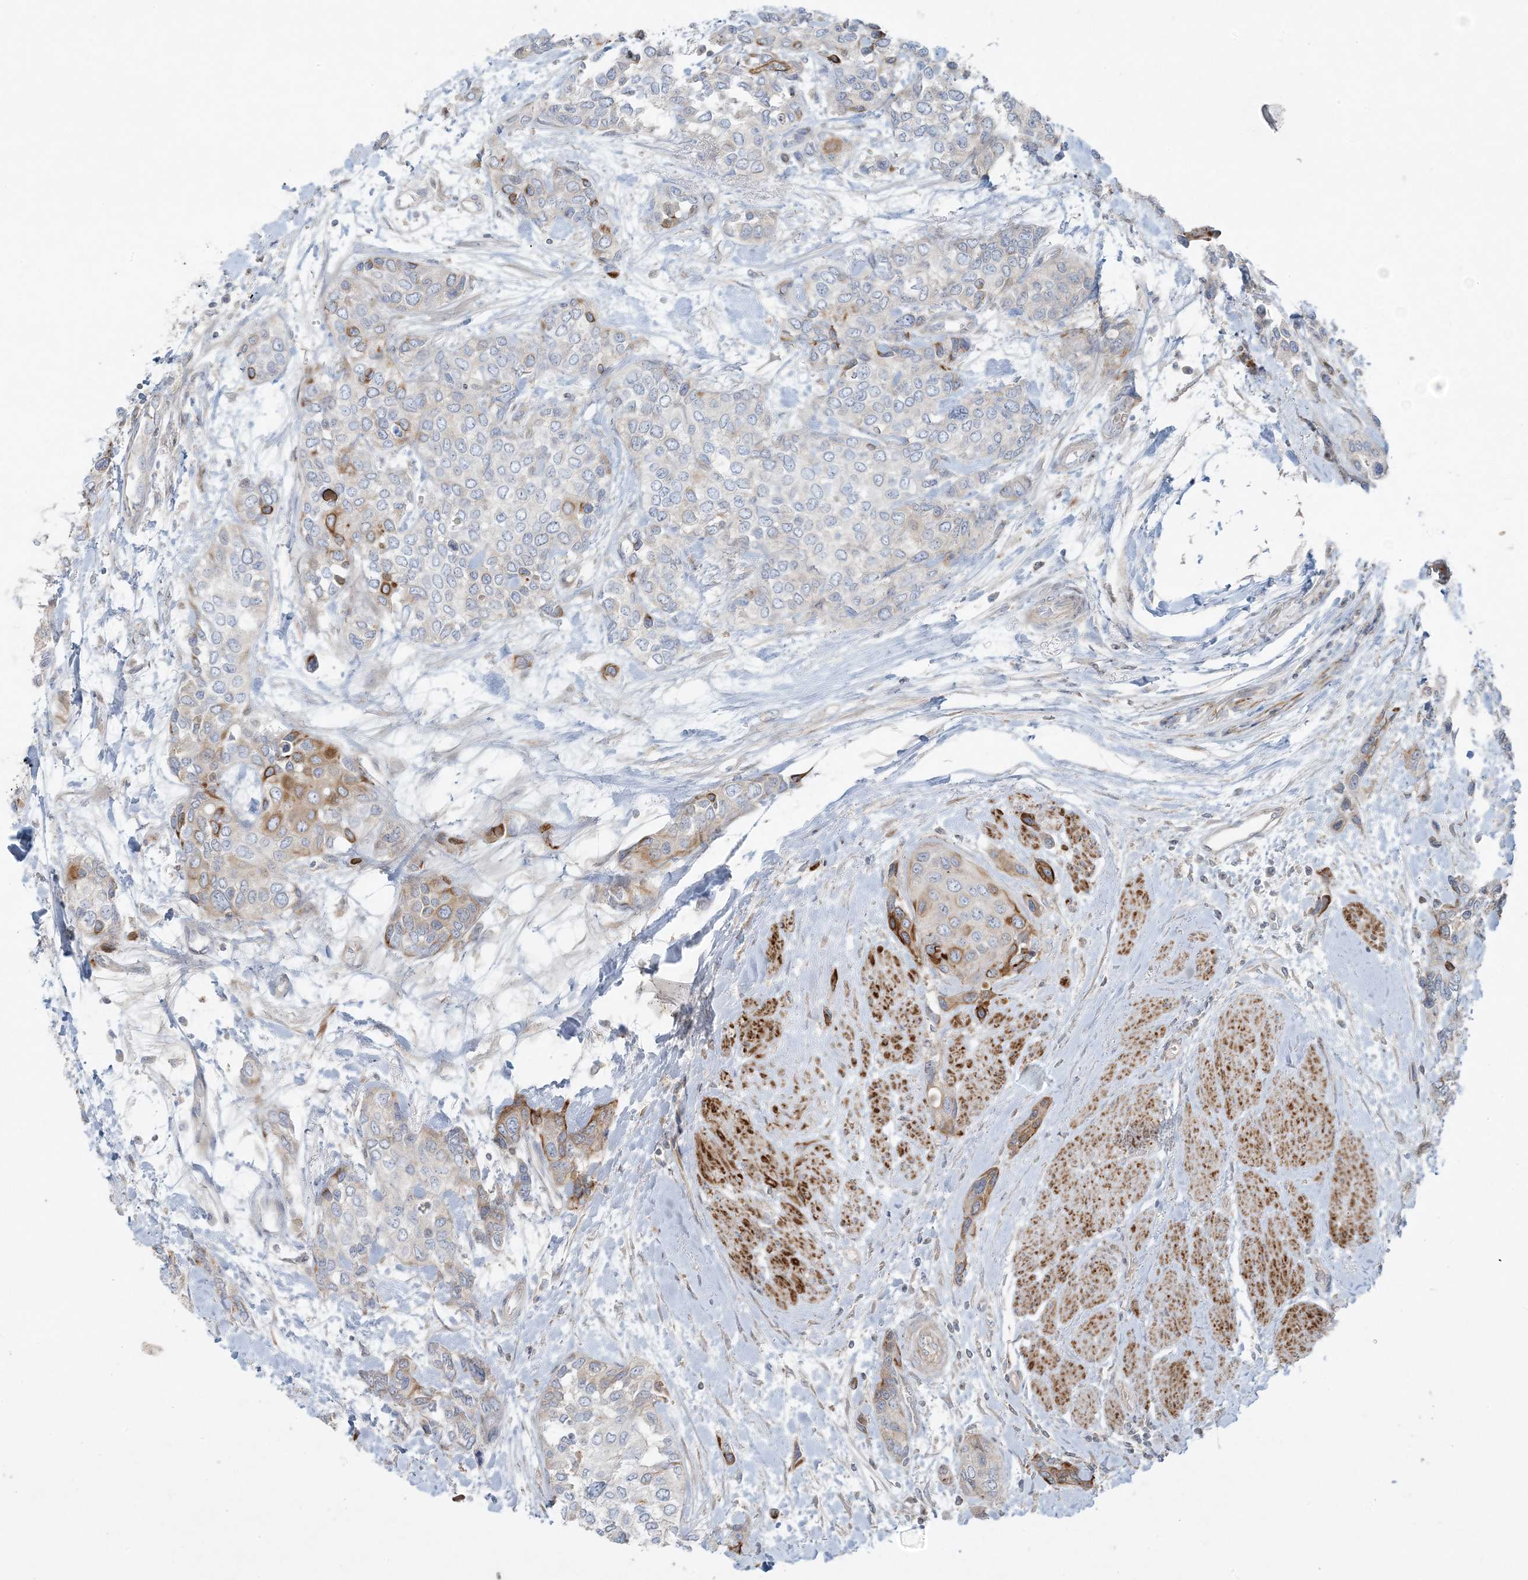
{"staining": {"intensity": "strong", "quantity": "<25%", "location": "cytoplasmic/membranous"}, "tissue": "urothelial cancer", "cell_type": "Tumor cells", "image_type": "cancer", "snomed": [{"axis": "morphology", "description": "Normal tissue, NOS"}, {"axis": "morphology", "description": "Urothelial carcinoma, High grade"}, {"axis": "topography", "description": "Vascular tissue"}, {"axis": "topography", "description": "Urinary bladder"}], "caption": "Immunohistochemical staining of human urothelial cancer displays medium levels of strong cytoplasmic/membranous protein expression in about <25% of tumor cells.", "gene": "PIK3R4", "patient": {"sex": "female", "age": 56}}